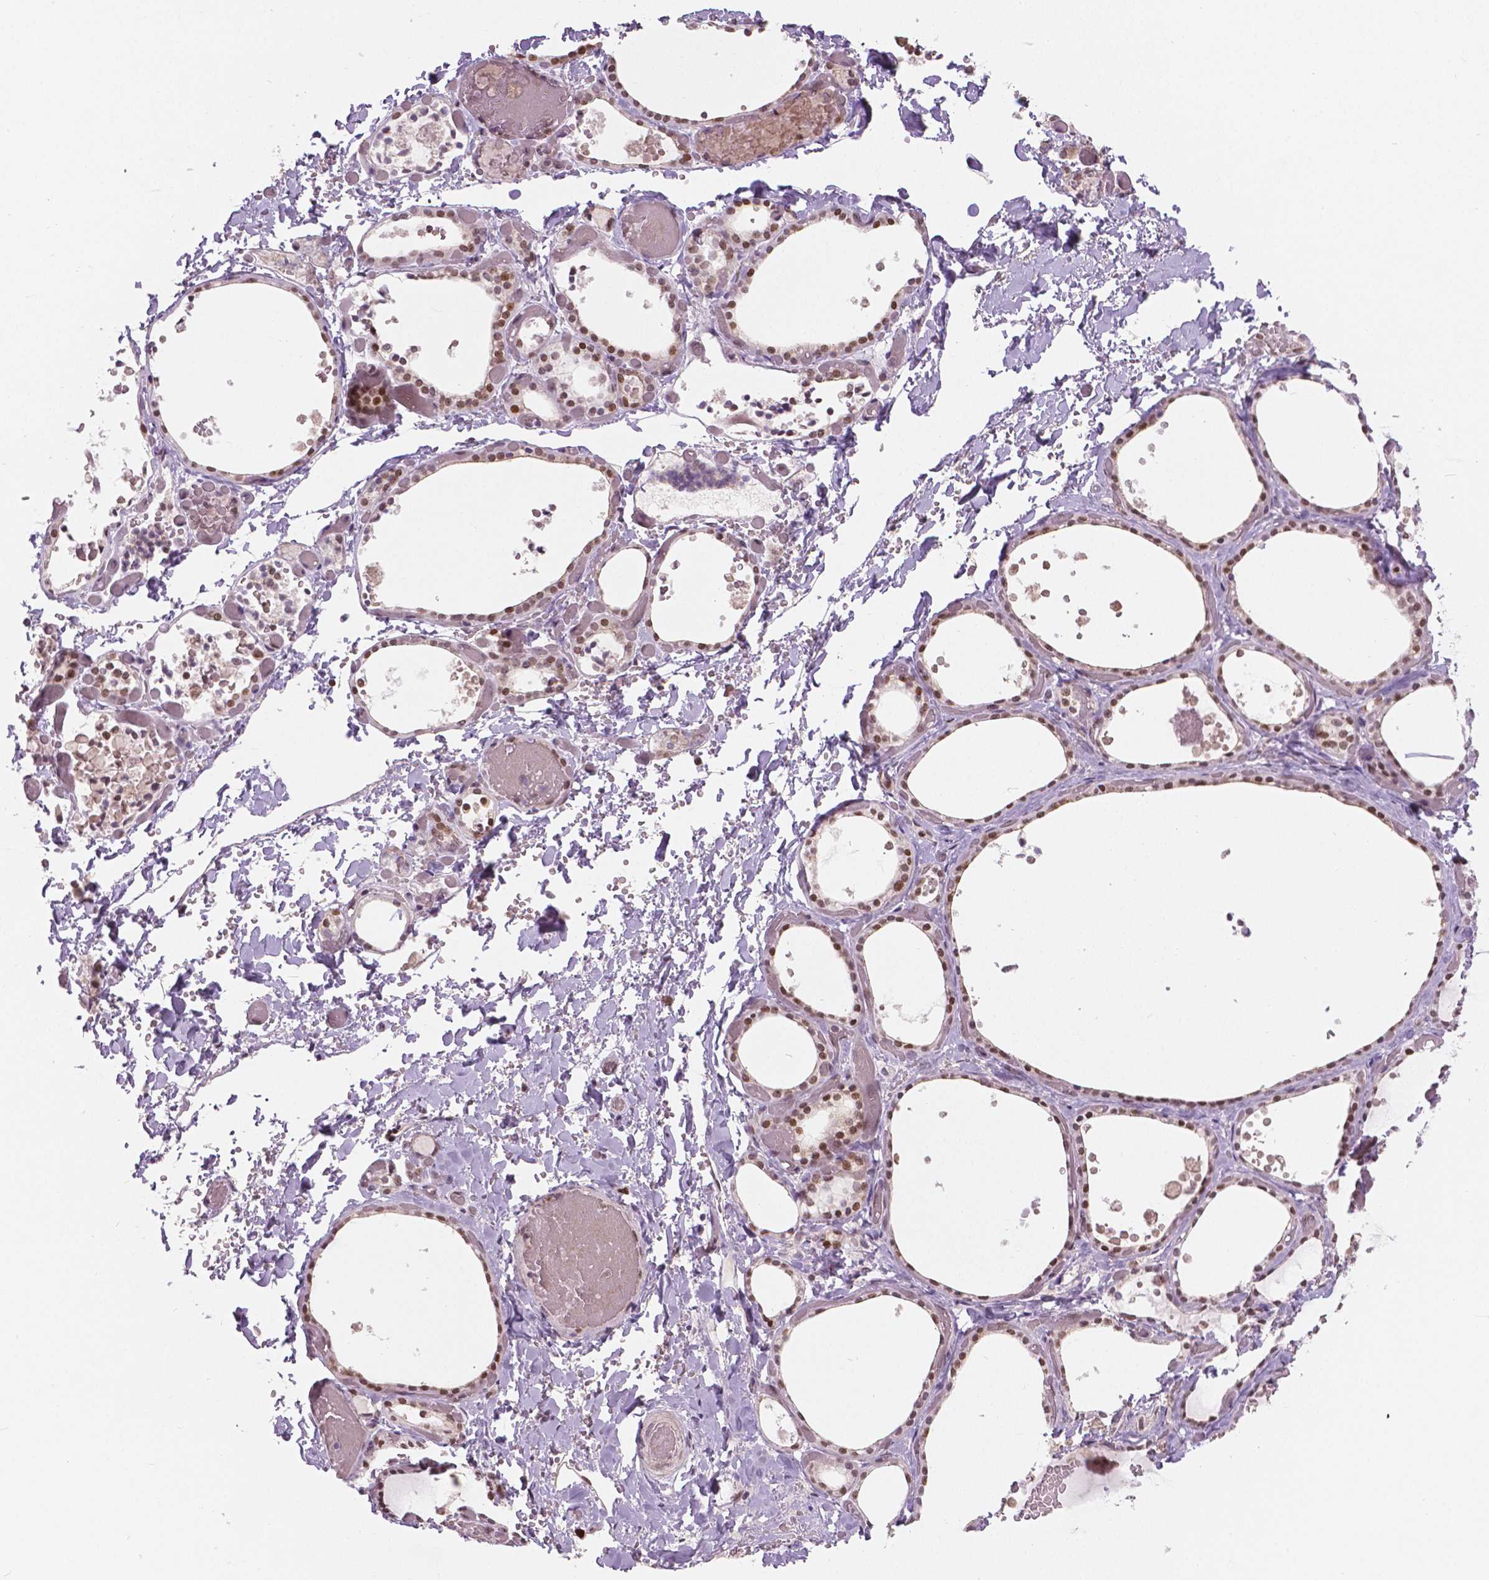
{"staining": {"intensity": "strong", "quantity": ">75%", "location": "nuclear"}, "tissue": "thyroid gland", "cell_type": "Glandular cells", "image_type": "normal", "snomed": [{"axis": "morphology", "description": "Normal tissue, NOS"}, {"axis": "topography", "description": "Thyroid gland"}], "caption": "The micrograph exhibits a brown stain indicating the presence of a protein in the nuclear of glandular cells in thyroid gland.", "gene": "NSD2", "patient": {"sex": "female", "age": 56}}